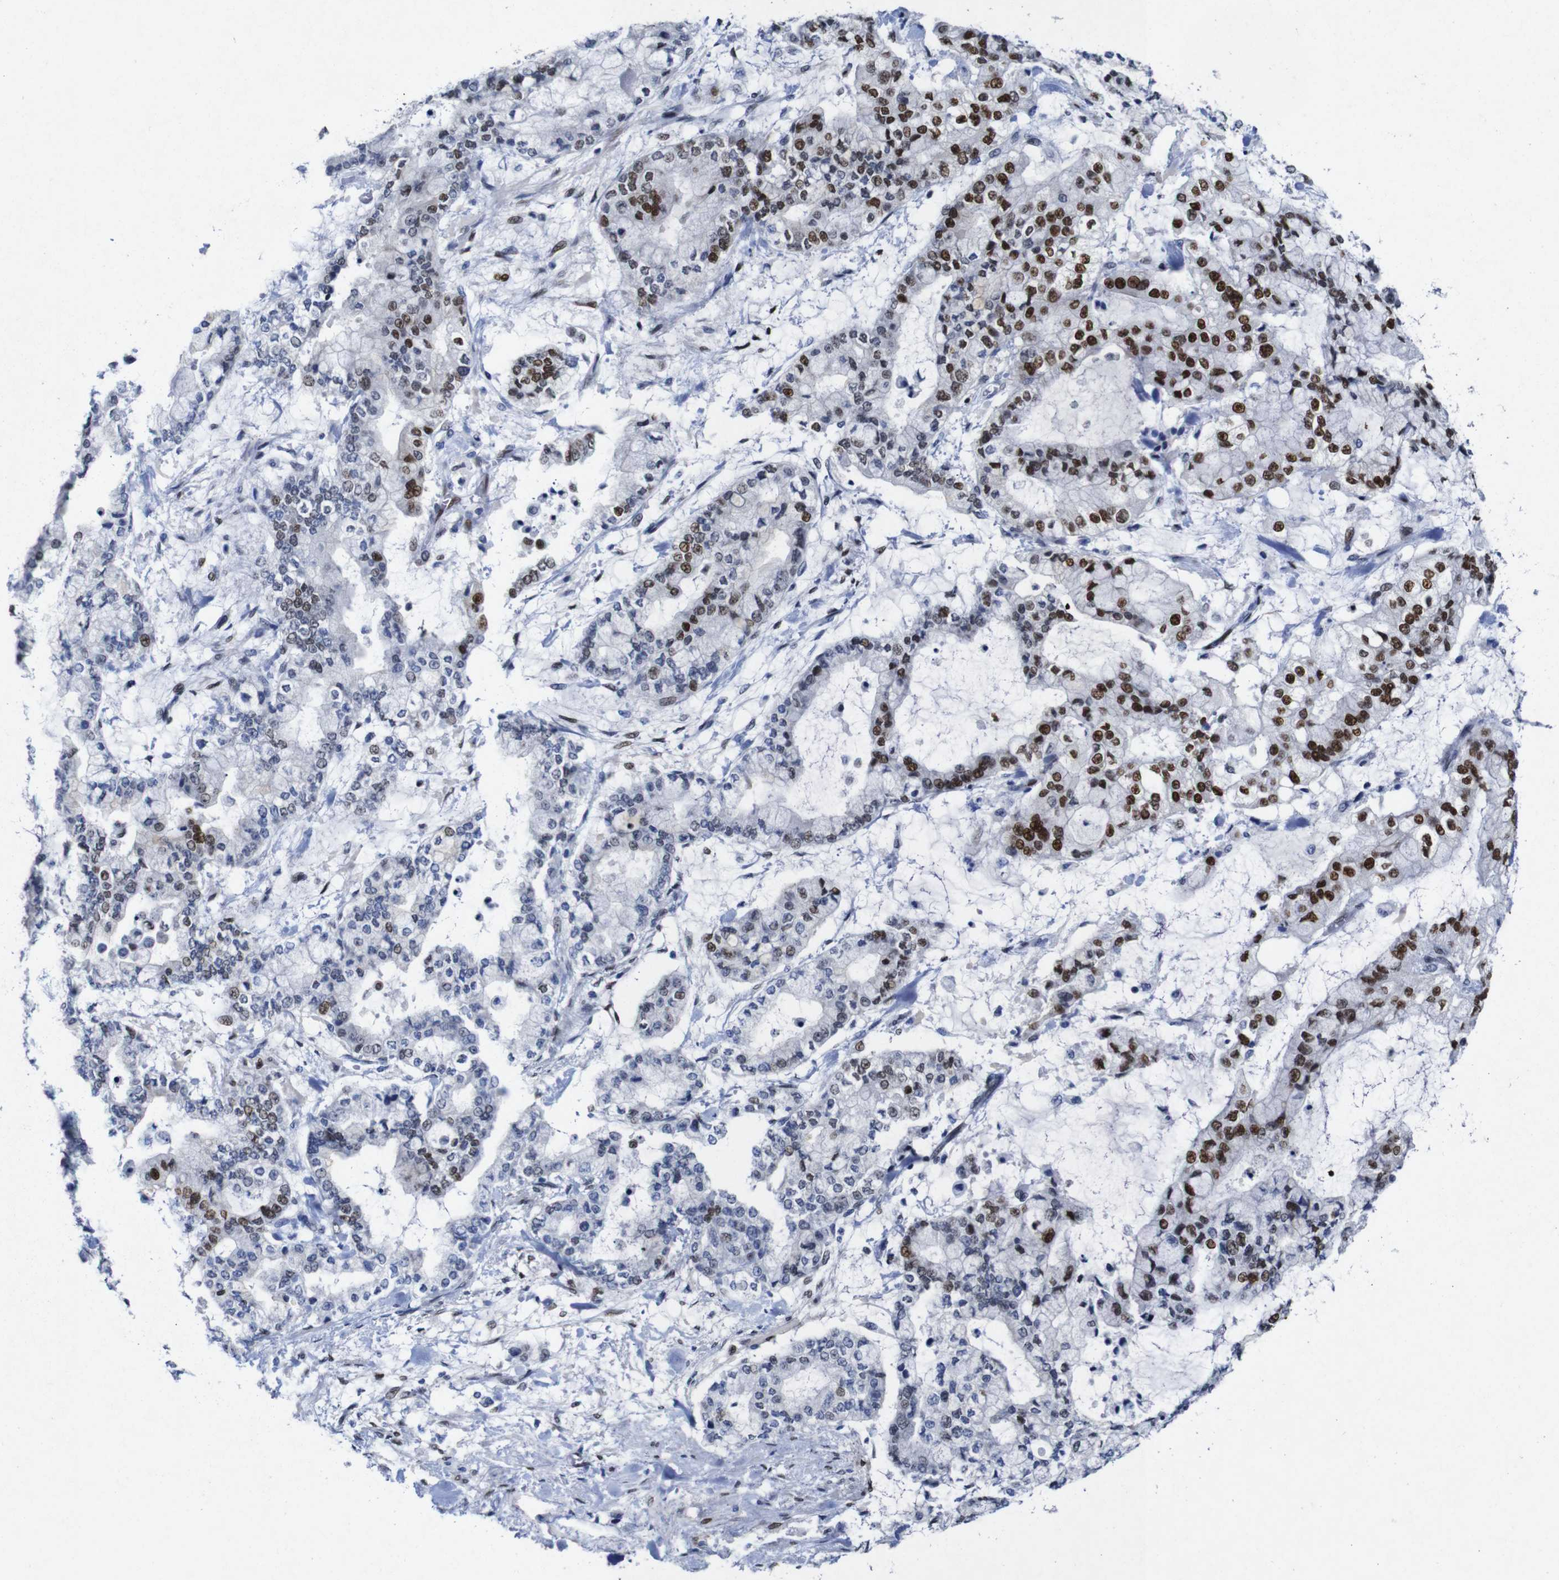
{"staining": {"intensity": "strong", "quantity": "25%-75%", "location": "nuclear"}, "tissue": "stomach cancer", "cell_type": "Tumor cells", "image_type": "cancer", "snomed": [{"axis": "morphology", "description": "Normal tissue, NOS"}, {"axis": "morphology", "description": "Adenocarcinoma, NOS"}, {"axis": "topography", "description": "Stomach, upper"}, {"axis": "topography", "description": "Stomach"}], "caption": "Tumor cells display strong nuclear expression in approximately 25%-75% of cells in stomach adenocarcinoma.", "gene": "FOSL2", "patient": {"sex": "male", "age": 76}}